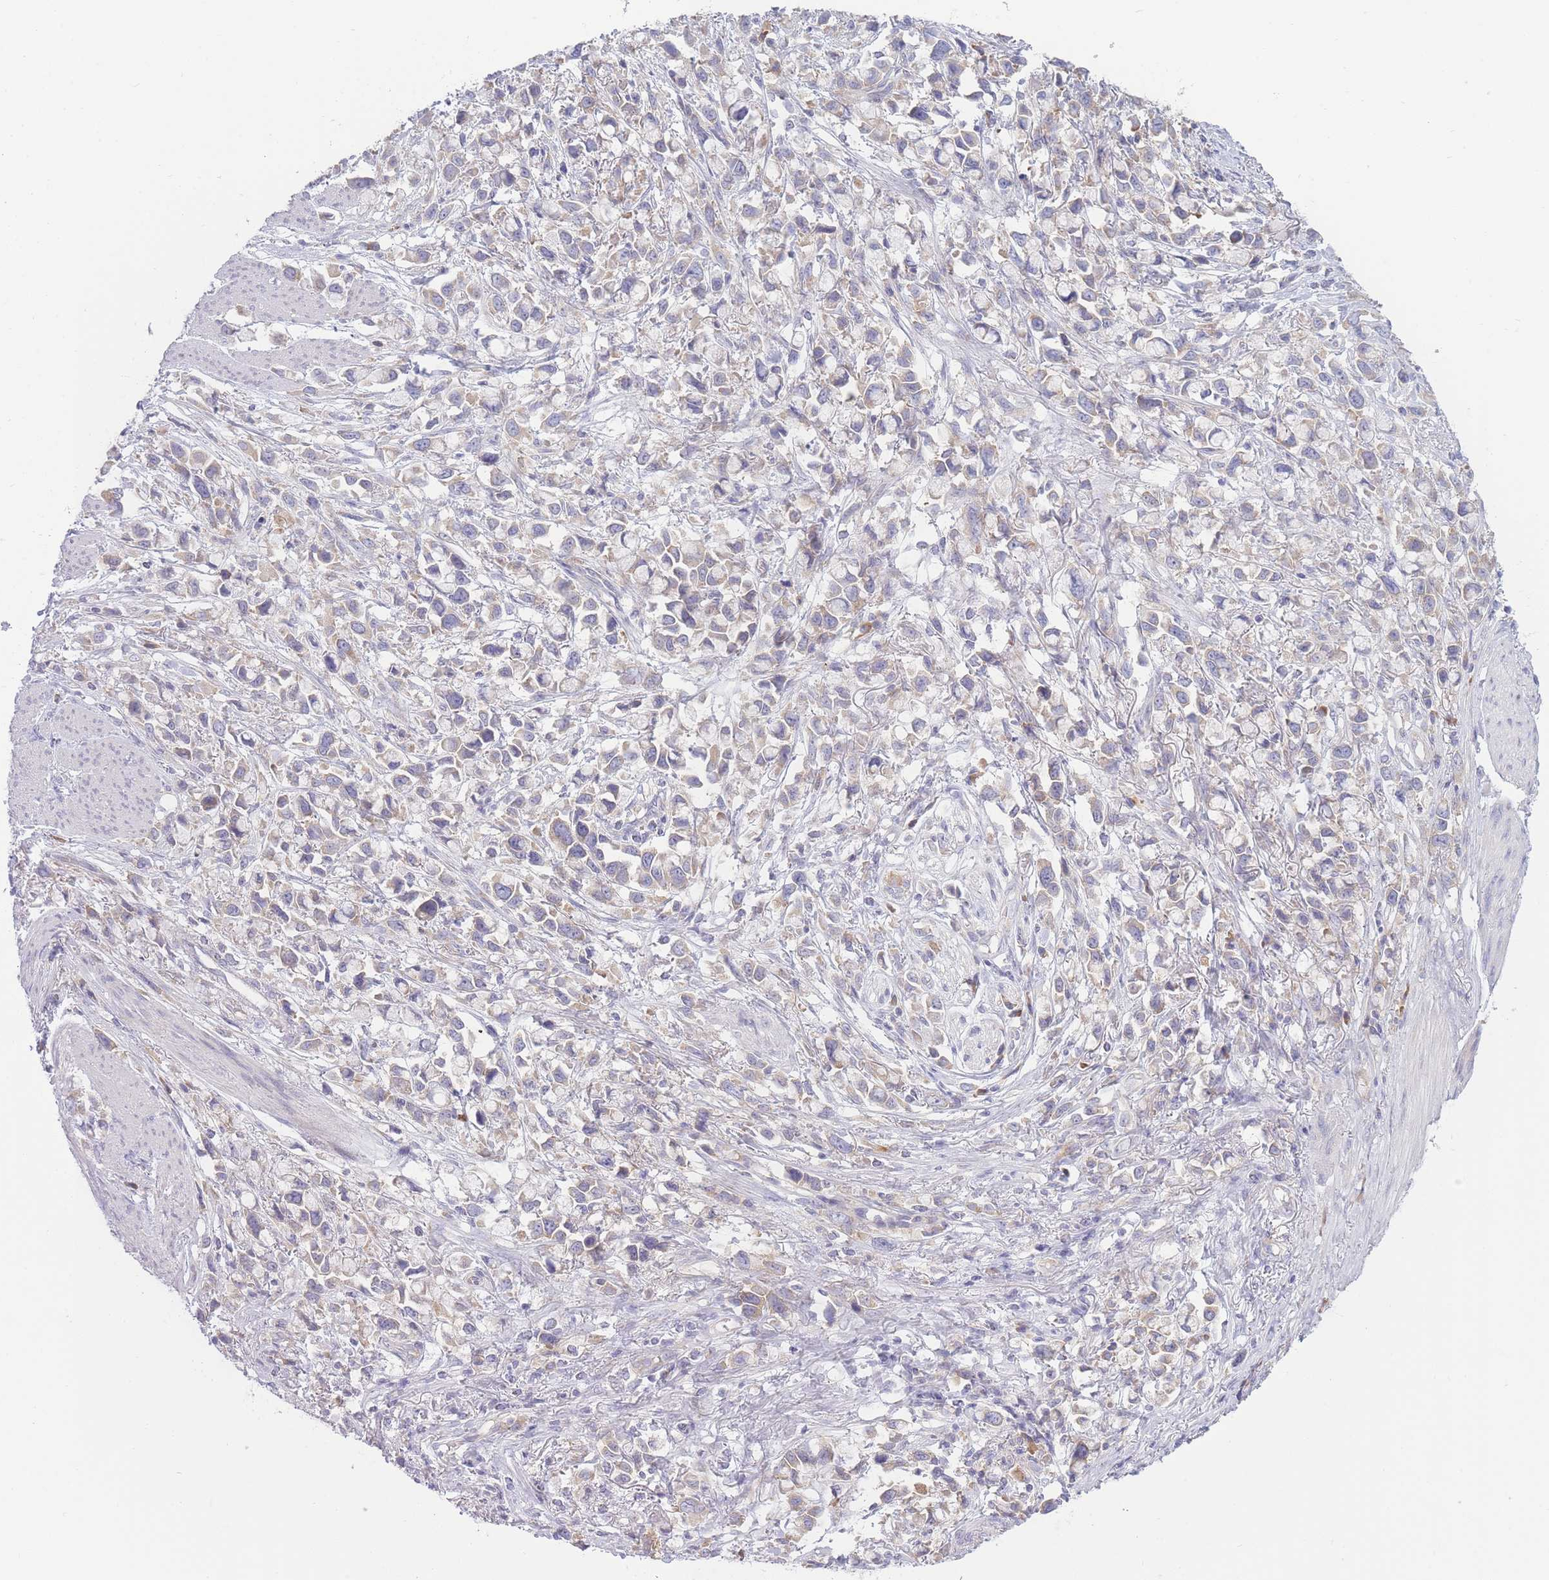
{"staining": {"intensity": "weak", "quantity": "25%-75%", "location": "cytoplasmic/membranous"}, "tissue": "stomach cancer", "cell_type": "Tumor cells", "image_type": "cancer", "snomed": [{"axis": "morphology", "description": "Adenocarcinoma, NOS"}, {"axis": "topography", "description": "Stomach"}], "caption": "Stomach adenocarcinoma was stained to show a protein in brown. There is low levels of weak cytoplasmic/membranous staining in about 25%-75% of tumor cells. The staining was performed using DAB, with brown indicating positive protein expression. Nuclei are stained blue with hematoxylin.", "gene": "OR5L2", "patient": {"sex": "female", "age": 81}}